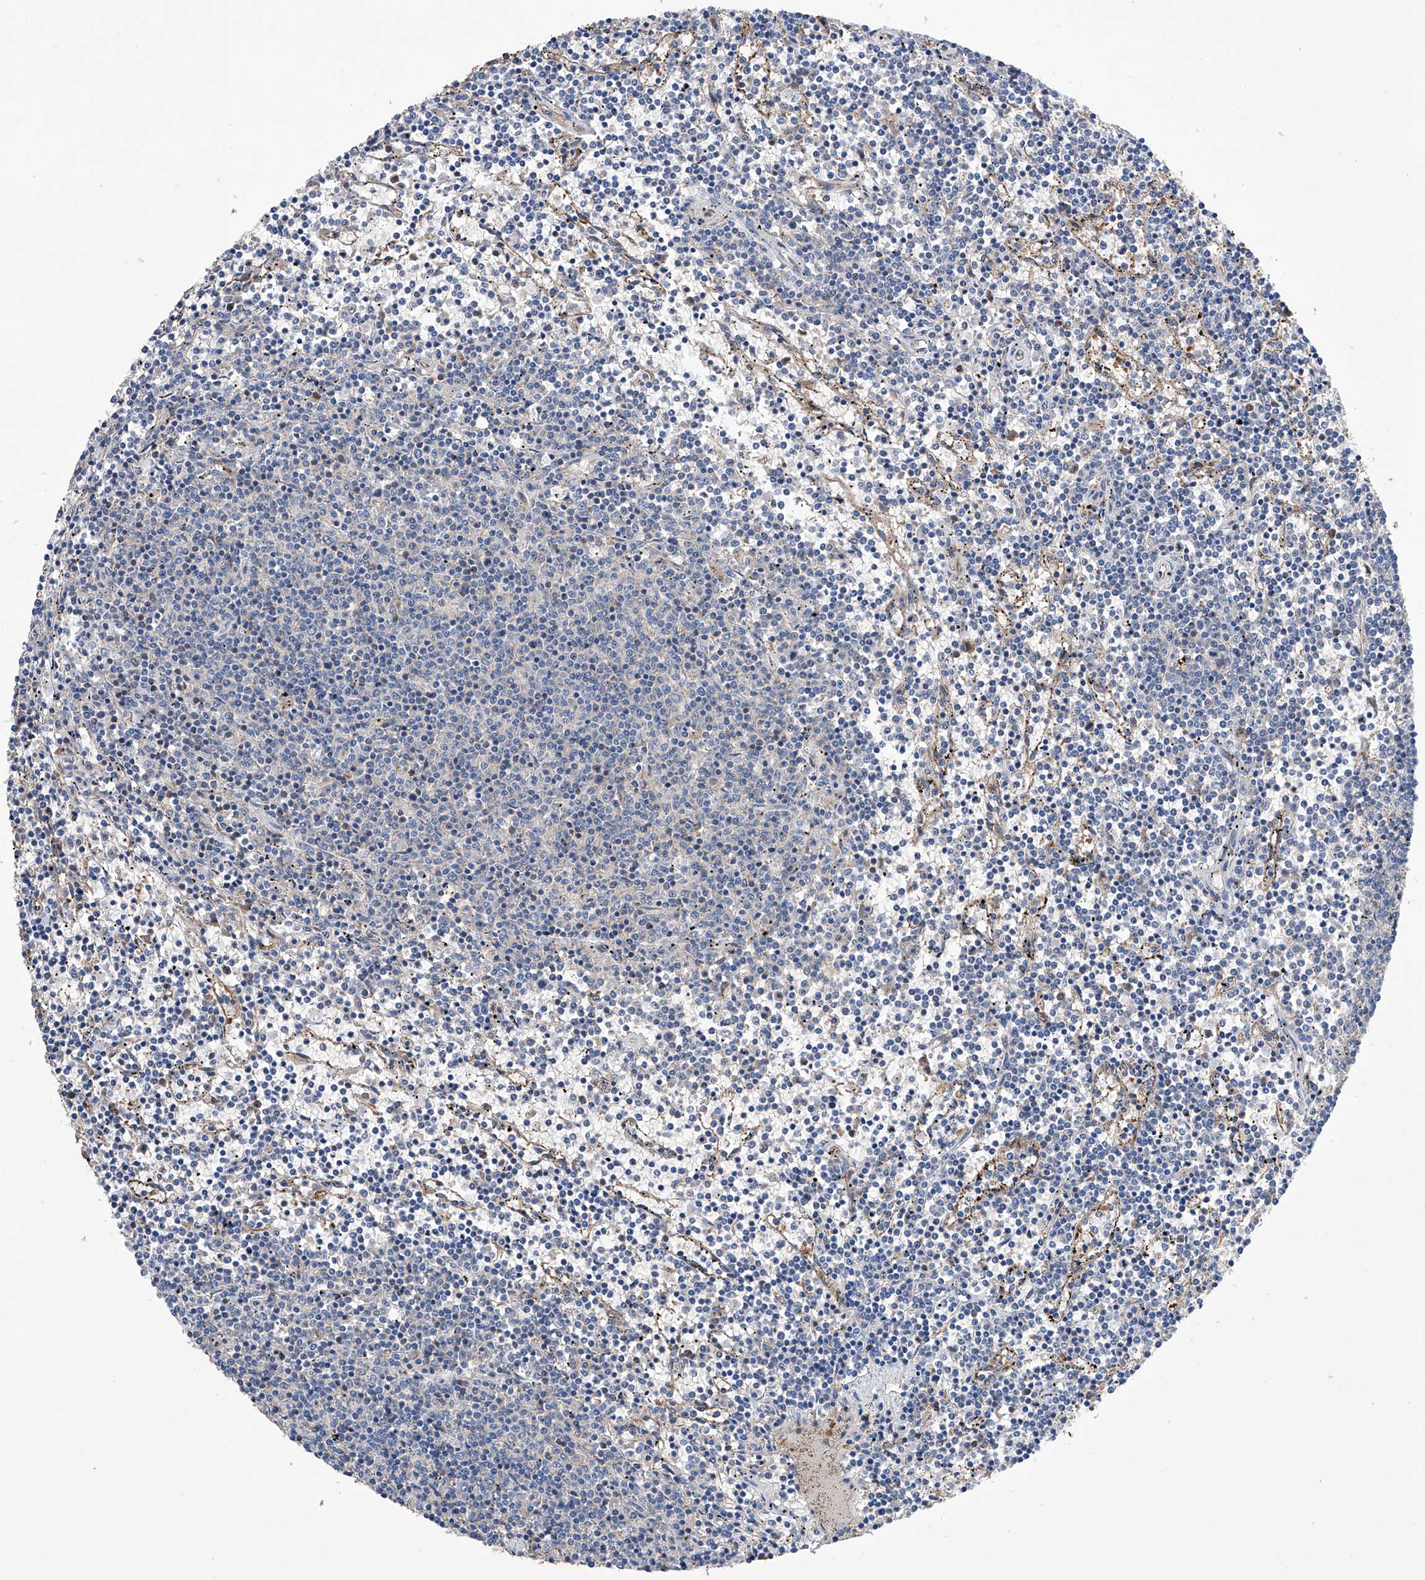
{"staining": {"intensity": "negative", "quantity": "none", "location": "none"}, "tissue": "lymphoma", "cell_type": "Tumor cells", "image_type": "cancer", "snomed": [{"axis": "morphology", "description": "Malignant lymphoma, non-Hodgkin's type, Low grade"}, {"axis": "topography", "description": "Spleen"}], "caption": "Immunohistochemical staining of malignant lymphoma, non-Hodgkin's type (low-grade) exhibits no significant staining in tumor cells.", "gene": "SPATA20", "patient": {"sex": "female", "age": 50}}